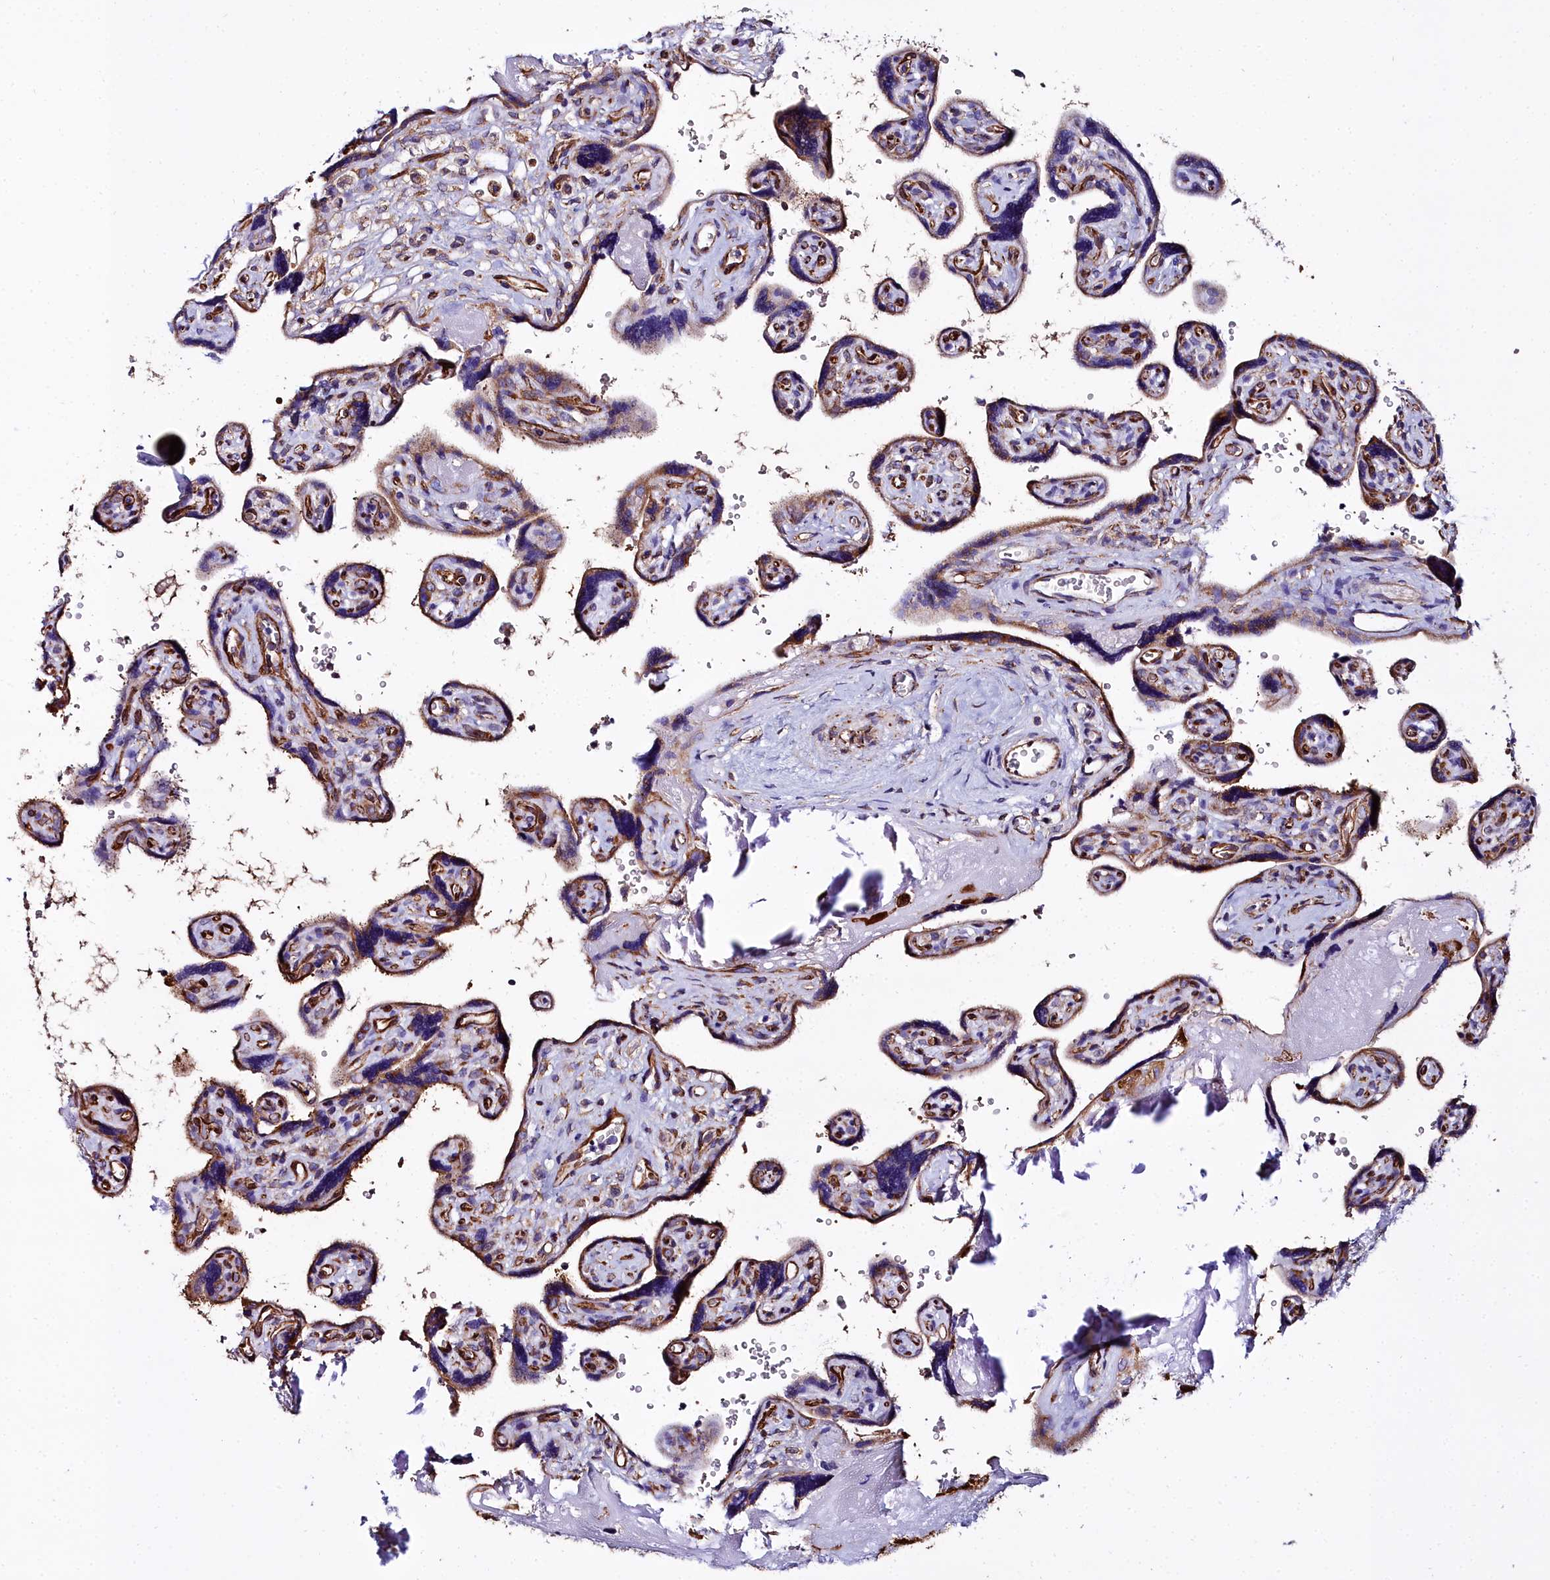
{"staining": {"intensity": "strong", "quantity": "<25%", "location": "cytoplasmic/membranous"}, "tissue": "placenta", "cell_type": "Trophoblastic cells", "image_type": "normal", "snomed": [{"axis": "morphology", "description": "Normal tissue, NOS"}, {"axis": "topography", "description": "Placenta"}], "caption": "The photomicrograph reveals immunohistochemical staining of normal placenta. There is strong cytoplasmic/membranous positivity is identified in about <25% of trophoblastic cells.", "gene": "TXNDC5", "patient": {"sex": "female", "age": 39}}